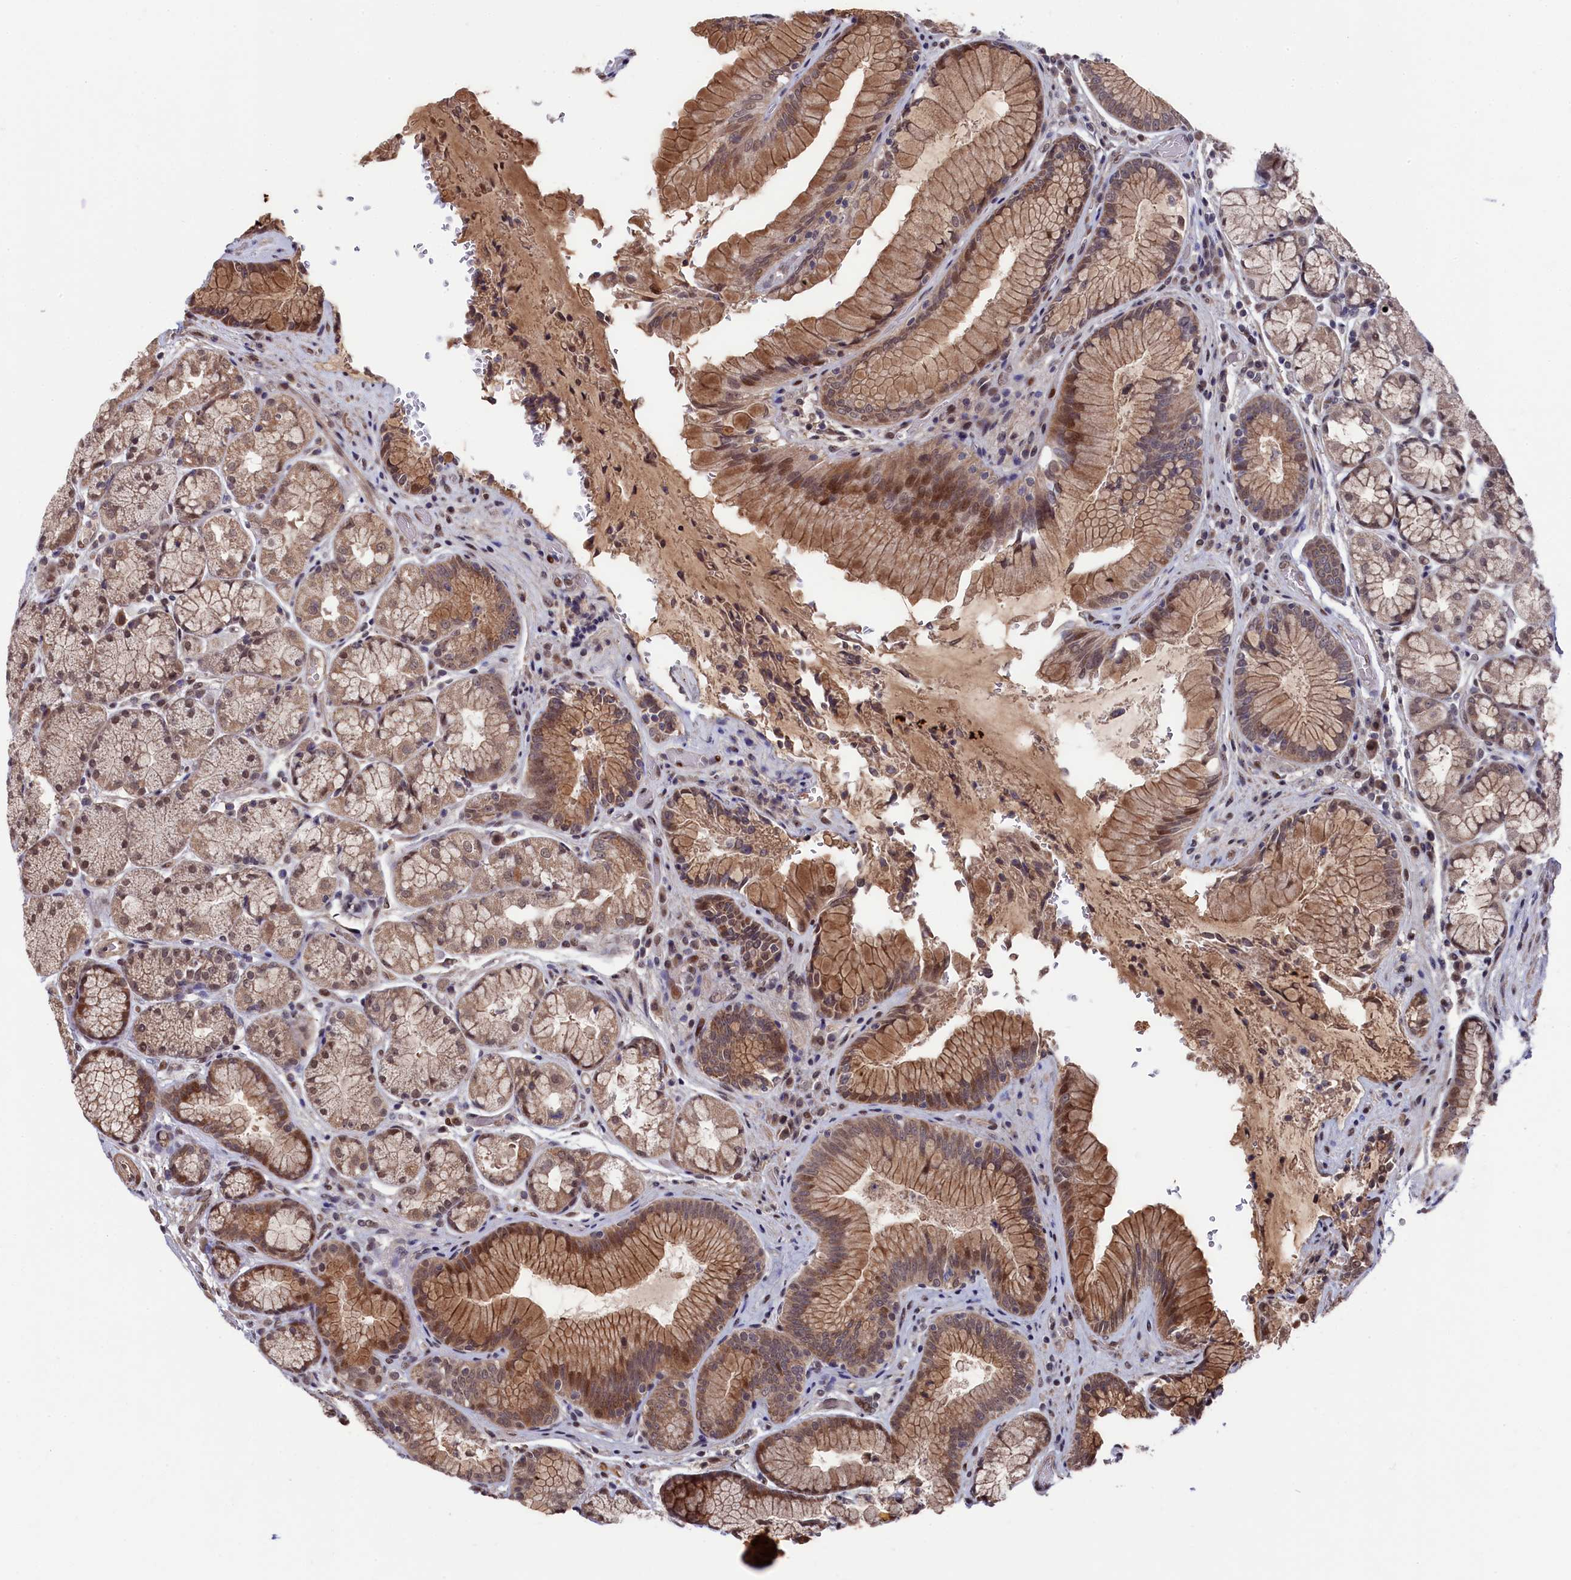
{"staining": {"intensity": "moderate", "quantity": ">75%", "location": "cytoplasmic/membranous,nuclear"}, "tissue": "stomach", "cell_type": "Glandular cells", "image_type": "normal", "snomed": [{"axis": "morphology", "description": "Normal tissue, NOS"}, {"axis": "topography", "description": "Stomach"}], "caption": "Immunohistochemical staining of normal human stomach demonstrates moderate cytoplasmic/membranous,nuclear protein staining in about >75% of glandular cells. Nuclei are stained in blue.", "gene": "CLPX", "patient": {"sex": "male", "age": 63}}